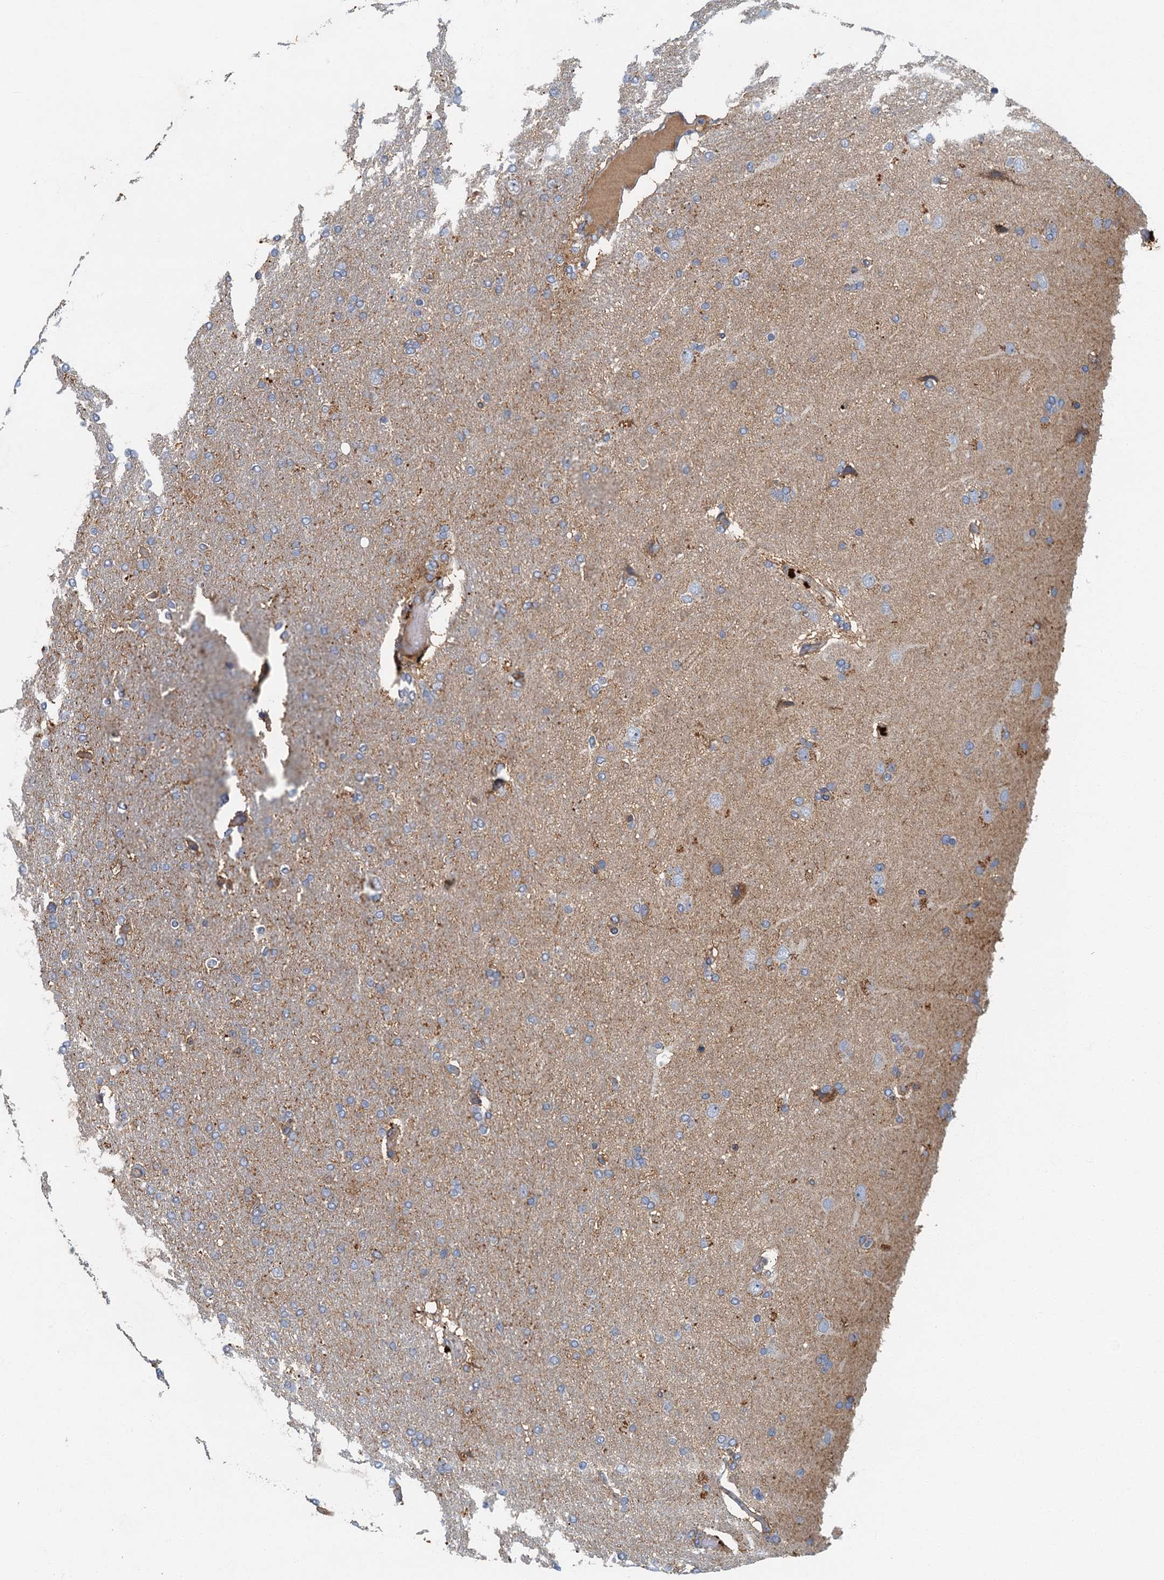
{"staining": {"intensity": "negative", "quantity": "none", "location": "none"}, "tissue": "glioma", "cell_type": "Tumor cells", "image_type": "cancer", "snomed": [{"axis": "morphology", "description": "Glioma, malignant, High grade"}, {"axis": "topography", "description": "Brain"}], "caption": "Glioma was stained to show a protein in brown. There is no significant expression in tumor cells.", "gene": "SPDYC", "patient": {"sex": "male", "age": 72}}